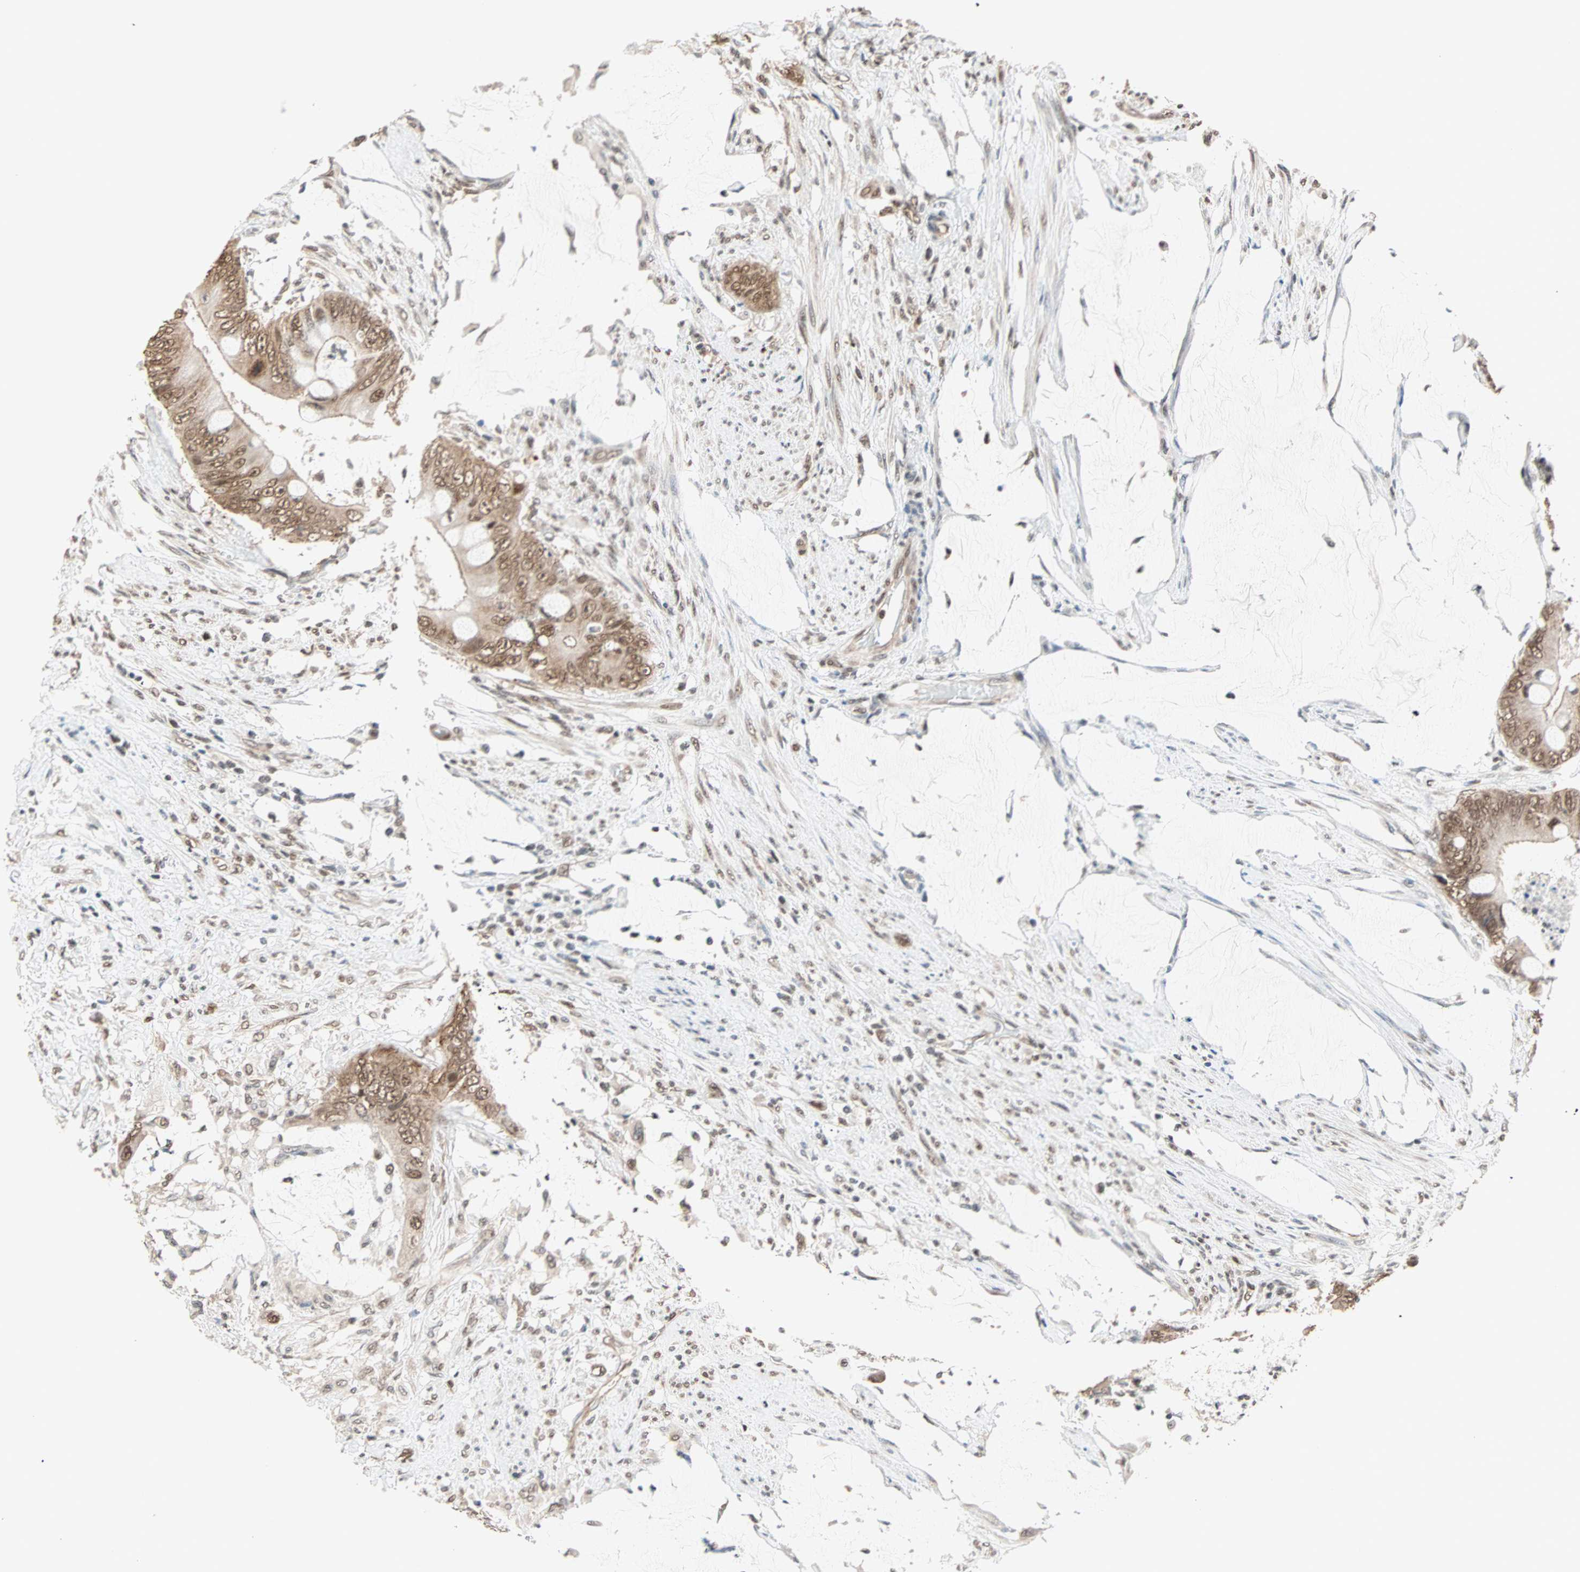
{"staining": {"intensity": "moderate", "quantity": ">75%", "location": "nuclear"}, "tissue": "colorectal cancer", "cell_type": "Tumor cells", "image_type": "cancer", "snomed": [{"axis": "morphology", "description": "Adenocarcinoma, NOS"}, {"axis": "topography", "description": "Rectum"}], "caption": "A medium amount of moderate nuclear positivity is present in about >75% of tumor cells in colorectal cancer tissue.", "gene": "DAZAP1", "patient": {"sex": "female", "age": 77}}